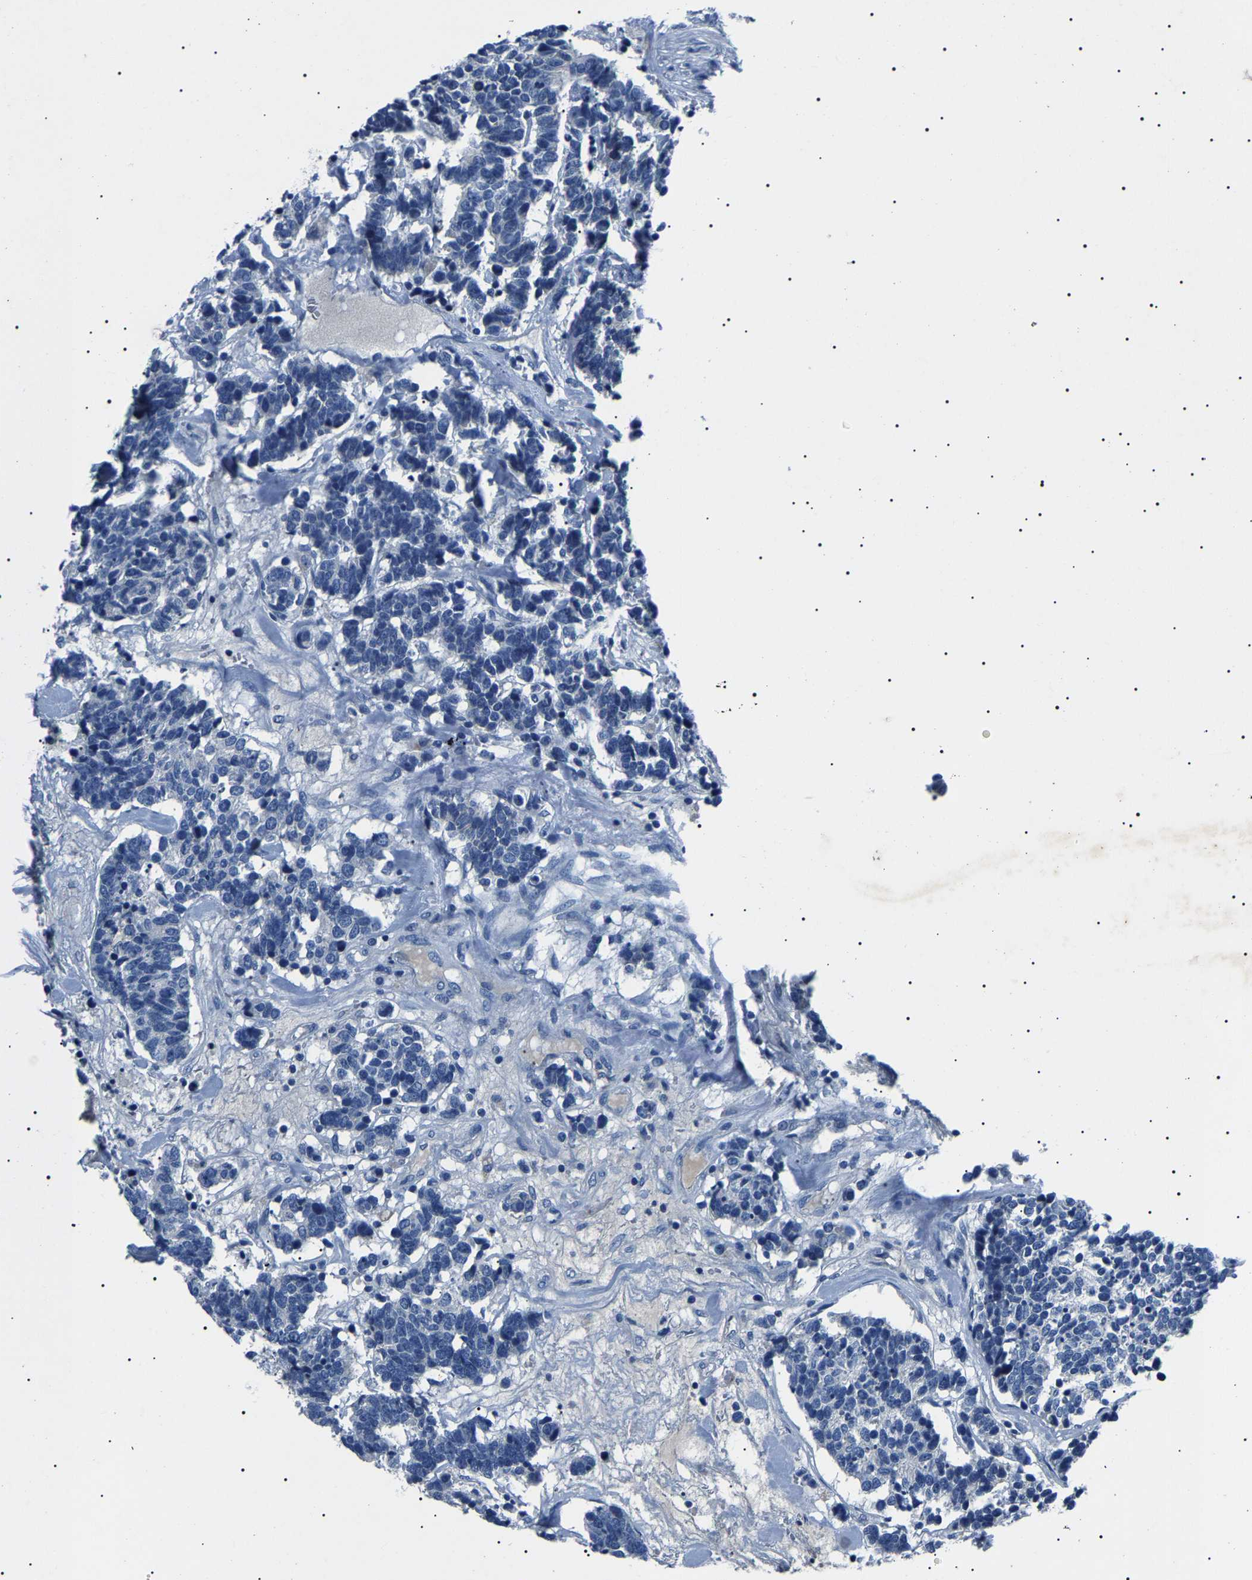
{"staining": {"intensity": "negative", "quantity": "none", "location": "none"}, "tissue": "carcinoid", "cell_type": "Tumor cells", "image_type": "cancer", "snomed": [{"axis": "morphology", "description": "Carcinoma, NOS"}, {"axis": "morphology", "description": "Carcinoid, malignant, NOS"}, {"axis": "topography", "description": "Urinary bladder"}], "caption": "This is an immunohistochemistry image of carcinoid (malignant). There is no positivity in tumor cells.", "gene": "KLK15", "patient": {"sex": "male", "age": 57}}